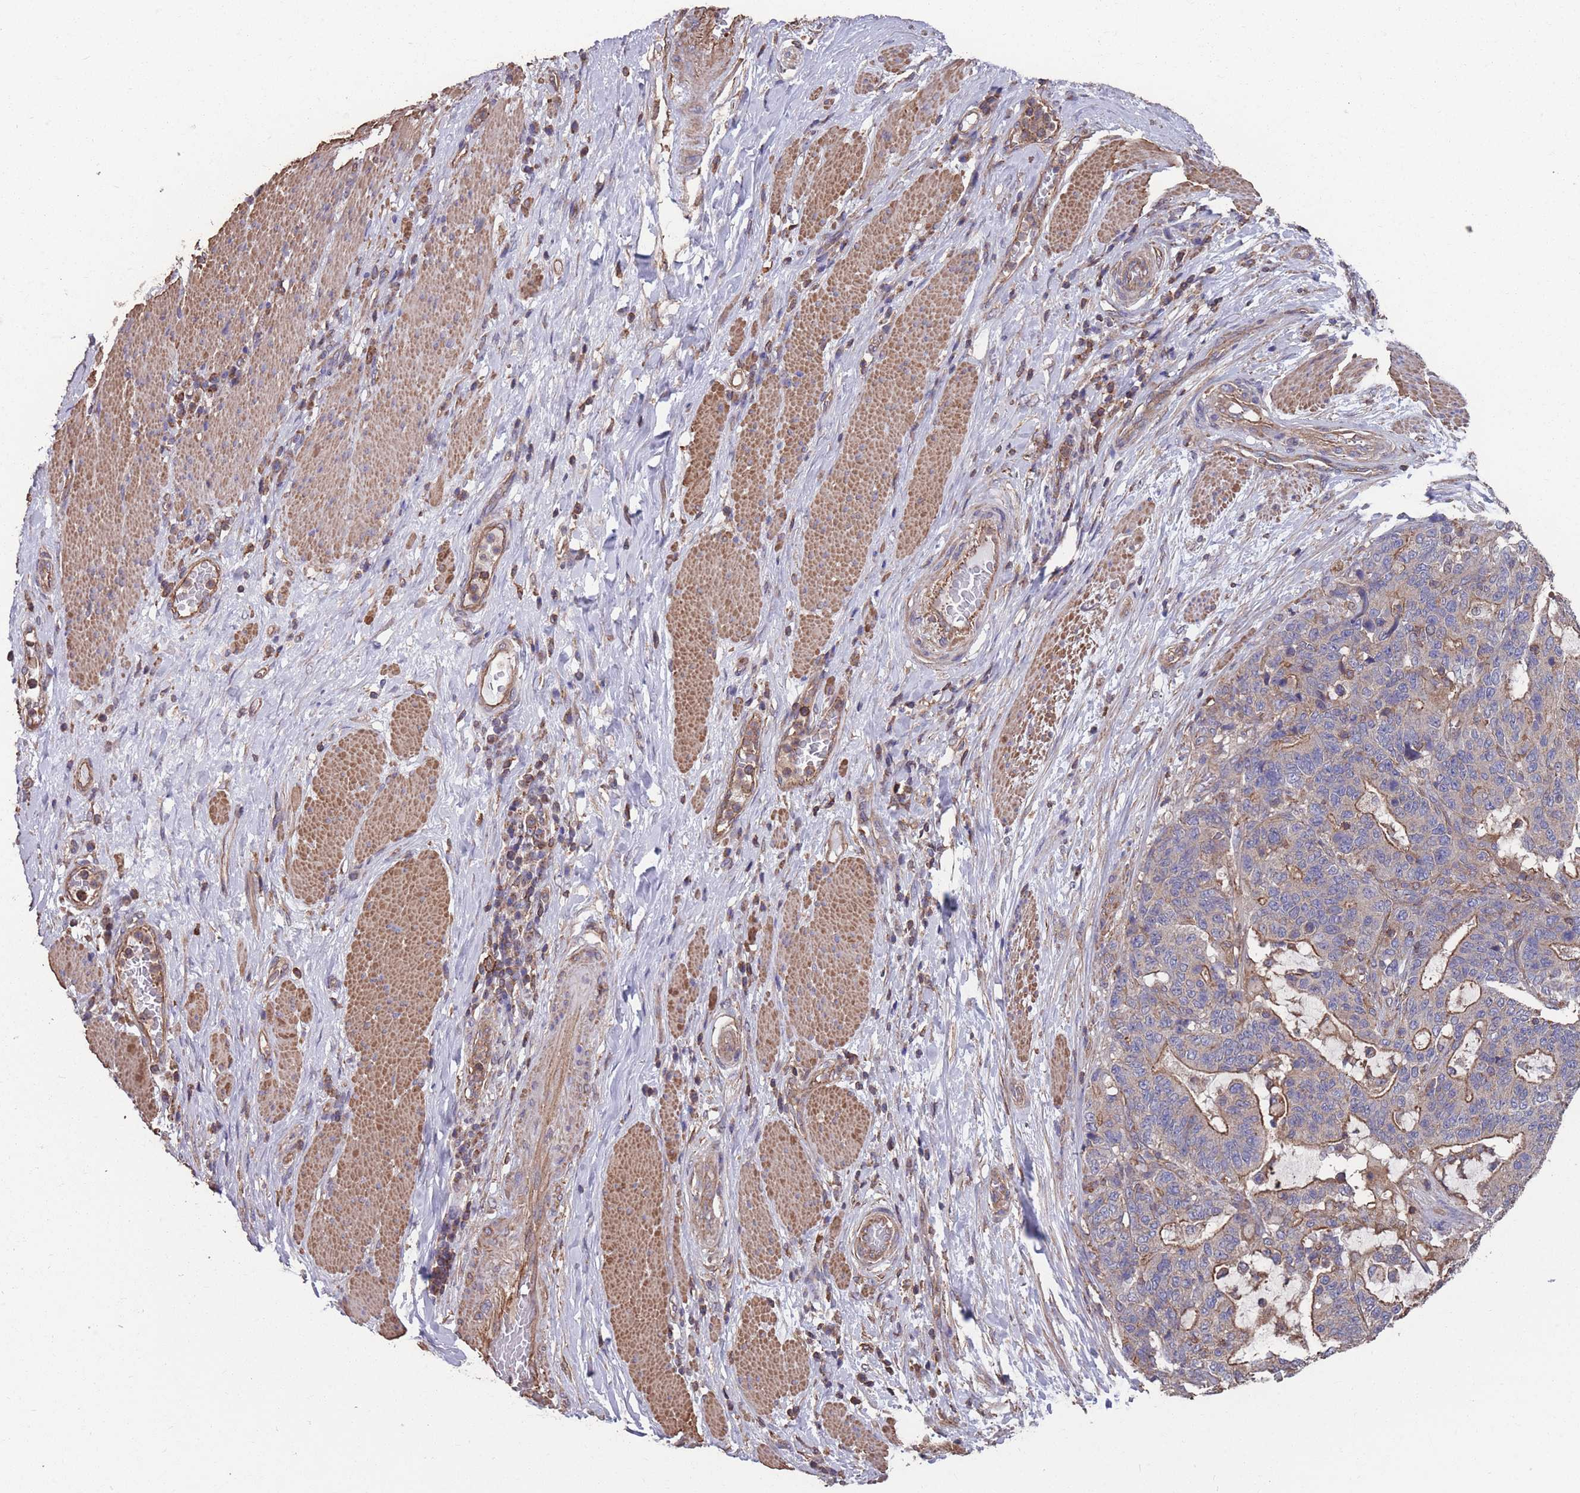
{"staining": {"intensity": "moderate", "quantity": "<25%", "location": "cytoplasmic/membranous"}, "tissue": "stomach cancer", "cell_type": "Tumor cells", "image_type": "cancer", "snomed": [{"axis": "morphology", "description": "Normal tissue, NOS"}, {"axis": "morphology", "description": "Adenocarcinoma, NOS"}, {"axis": "topography", "description": "Stomach"}], "caption": "This micrograph shows immunohistochemistry (IHC) staining of human stomach adenocarcinoma, with low moderate cytoplasmic/membranous positivity in about <25% of tumor cells.", "gene": "NUDT21", "patient": {"sex": "female", "age": 64}}